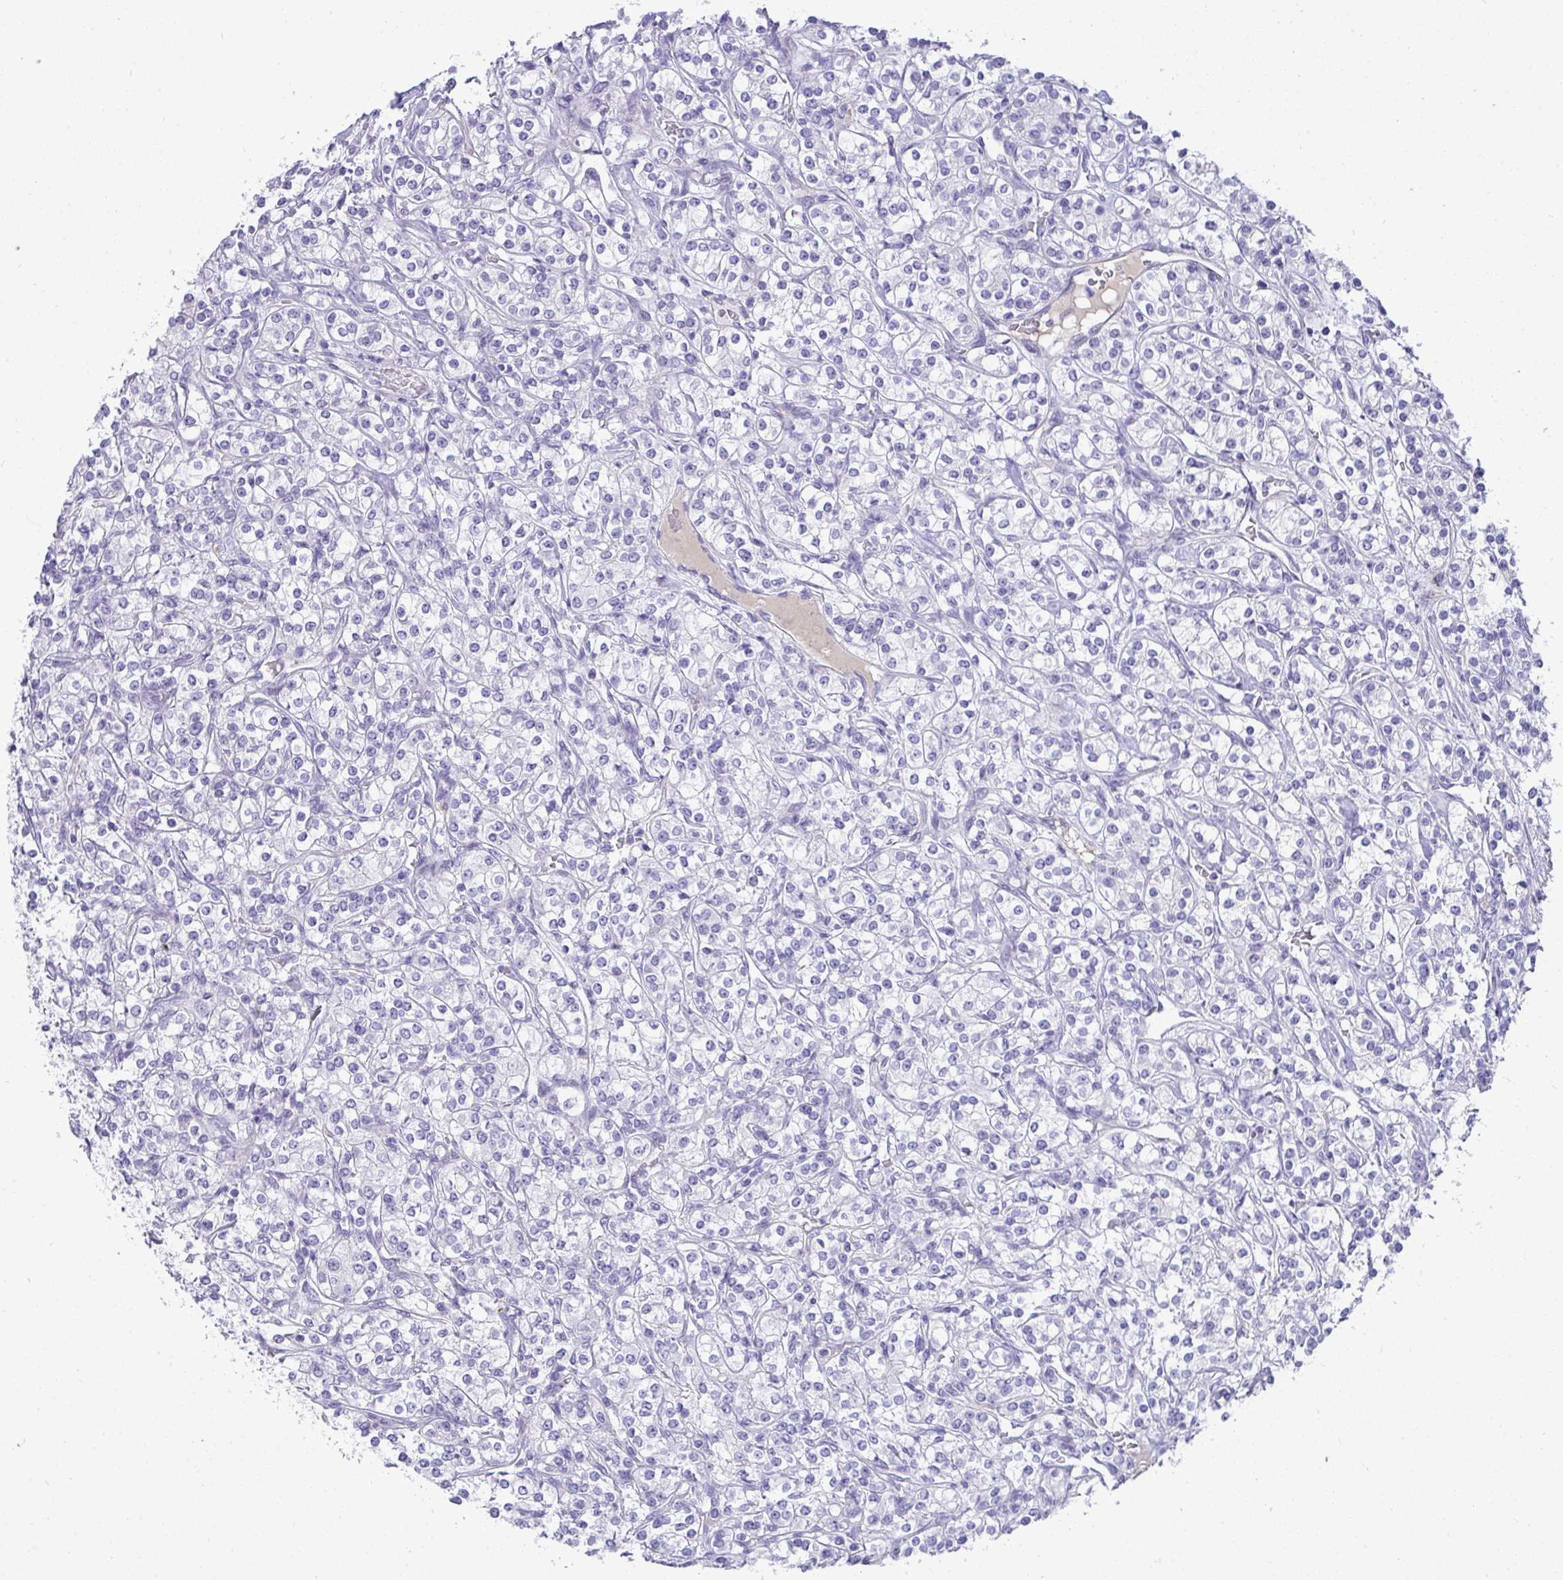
{"staining": {"intensity": "negative", "quantity": "none", "location": "none"}, "tissue": "renal cancer", "cell_type": "Tumor cells", "image_type": "cancer", "snomed": [{"axis": "morphology", "description": "Adenocarcinoma, NOS"}, {"axis": "topography", "description": "Kidney"}], "caption": "Immunohistochemistry photomicrograph of renal adenocarcinoma stained for a protein (brown), which exhibits no staining in tumor cells. Brightfield microscopy of immunohistochemistry stained with DAB (brown) and hematoxylin (blue), captured at high magnification.", "gene": "AK5", "patient": {"sex": "male", "age": 77}}